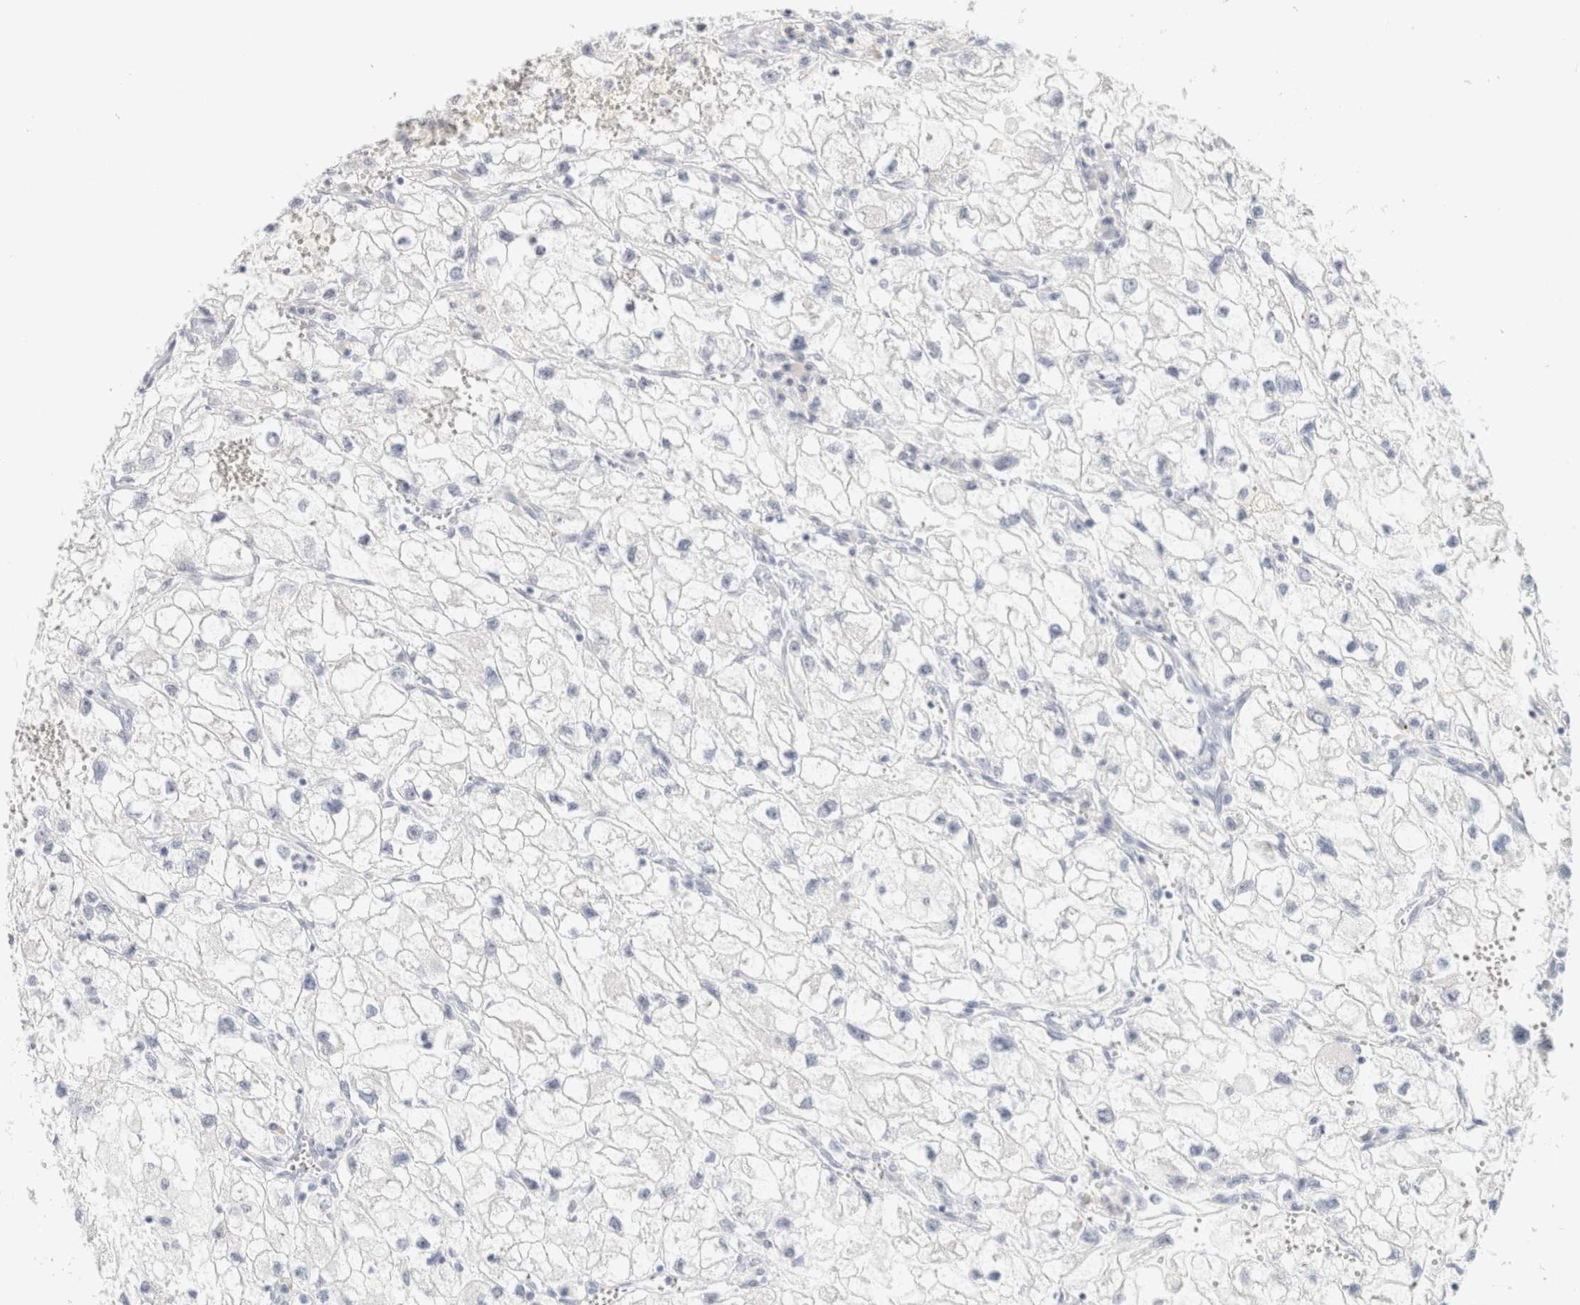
{"staining": {"intensity": "negative", "quantity": "none", "location": "none"}, "tissue": "renal cancer", "cell_type": "Tumor cells", "image_type": "cancer", "snomed": [{"axis": "morphology", "description": "Adenocarcinoma, NOS"}, {"axis": "topography", "description": "Kidney"}], "caption": "The immunohistochemistry (IHC) micrograph has no significant expression in tumor cells of renal cancer tissue. (Brightfield microscopy of DAB IHC at high magnification).", "gene": "NEFM", "patient": {"sex": "female", "age": 70}}